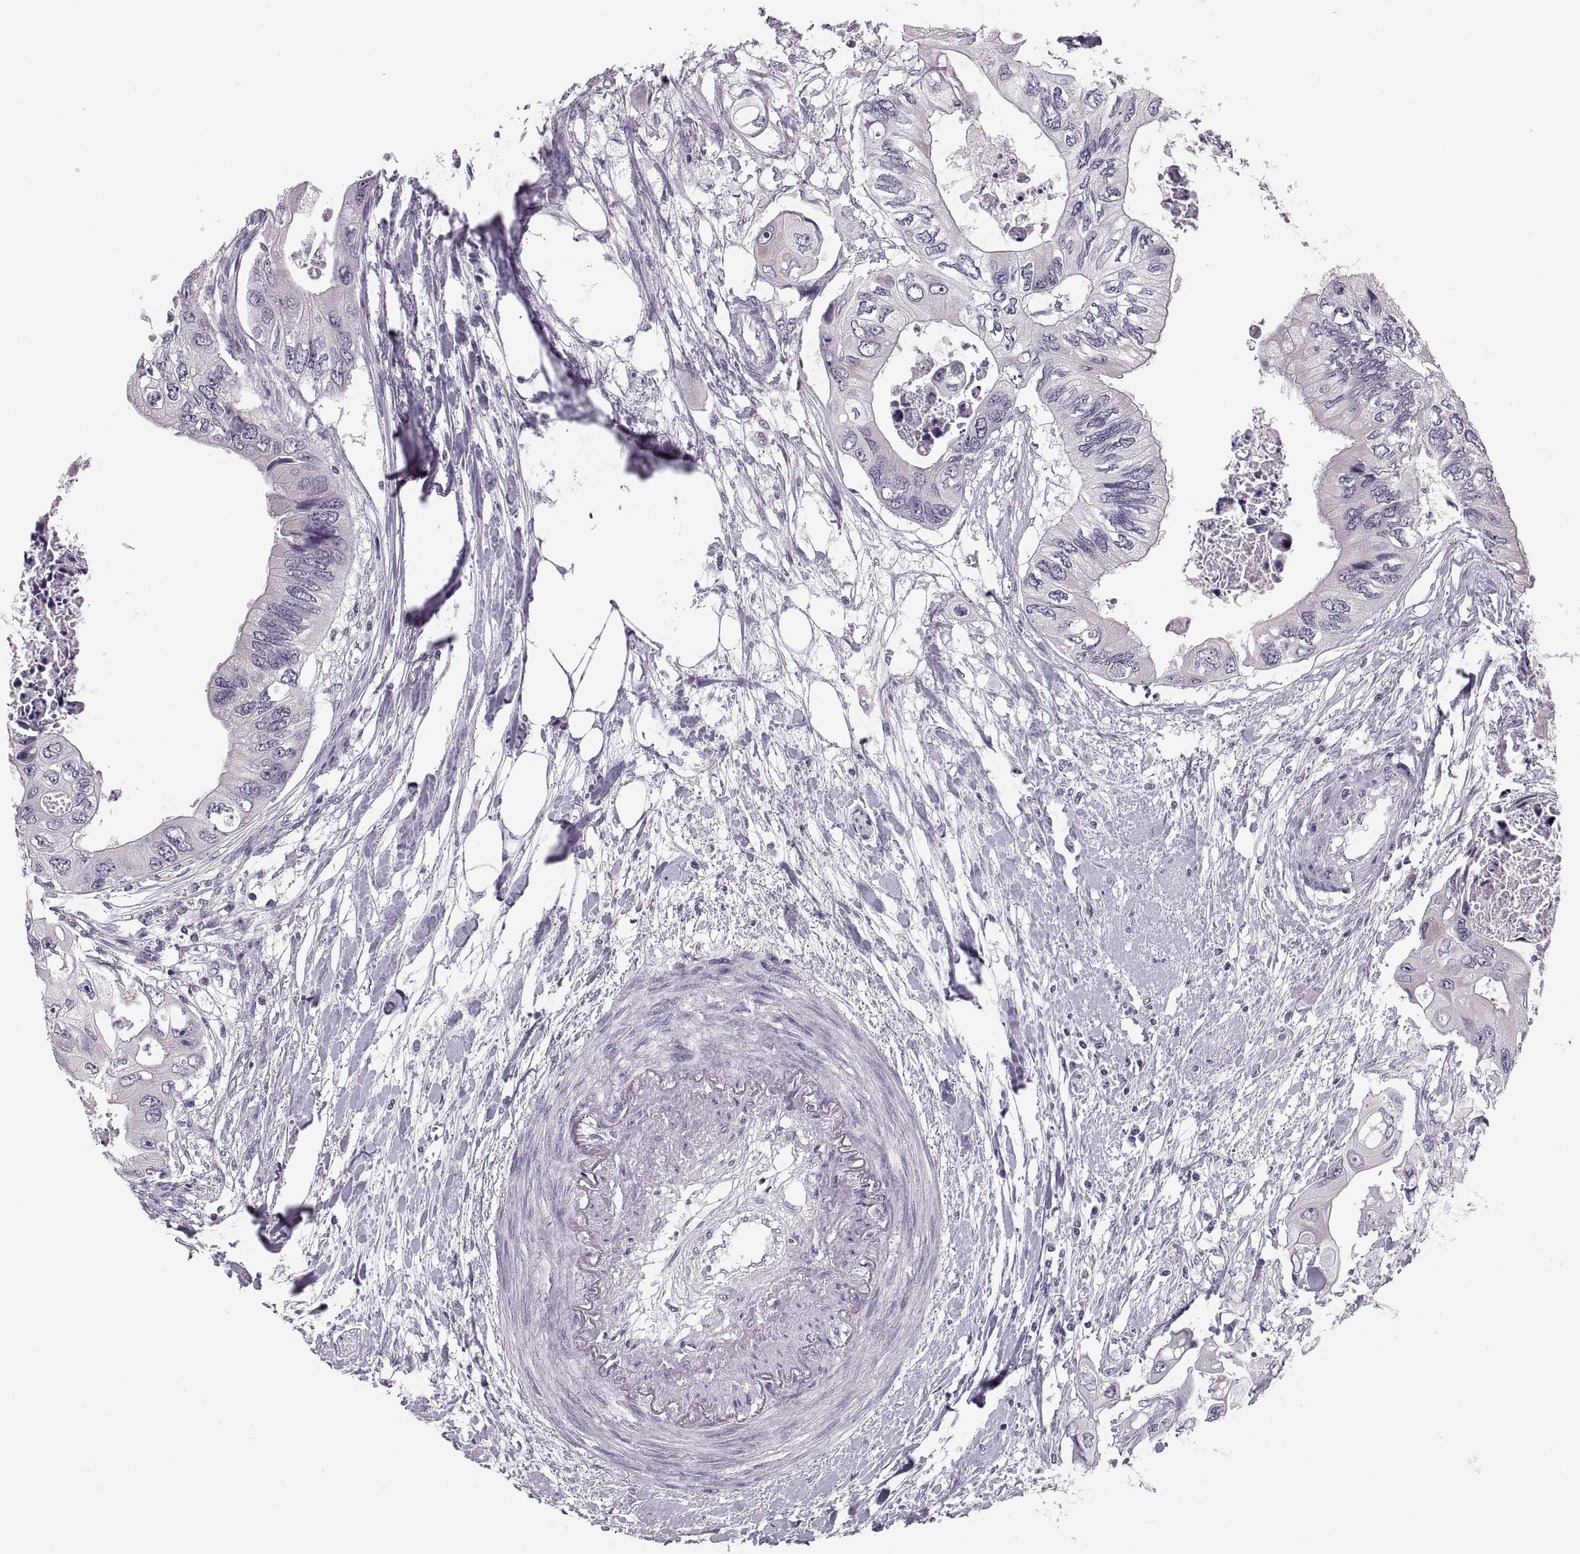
{"staining": {"intensity": "negative", "quantity": "none", "location": "none"}, "tissue": "colorectal cancer", "cell_type": "Tumor cells", "image_type": "cancer", "snomed": [{"axis": "morphology", "description": "Adenocarcinoma, NOS"}, {"axis": "topography", "description": "Rectum"}], "caption": "This is an IHC photomicrograph of adenocarcinoma (colorectal). There is no positivity in tumor cells.", "gene": "ADH6", "patient": {"sex": "male", "age": 63}}